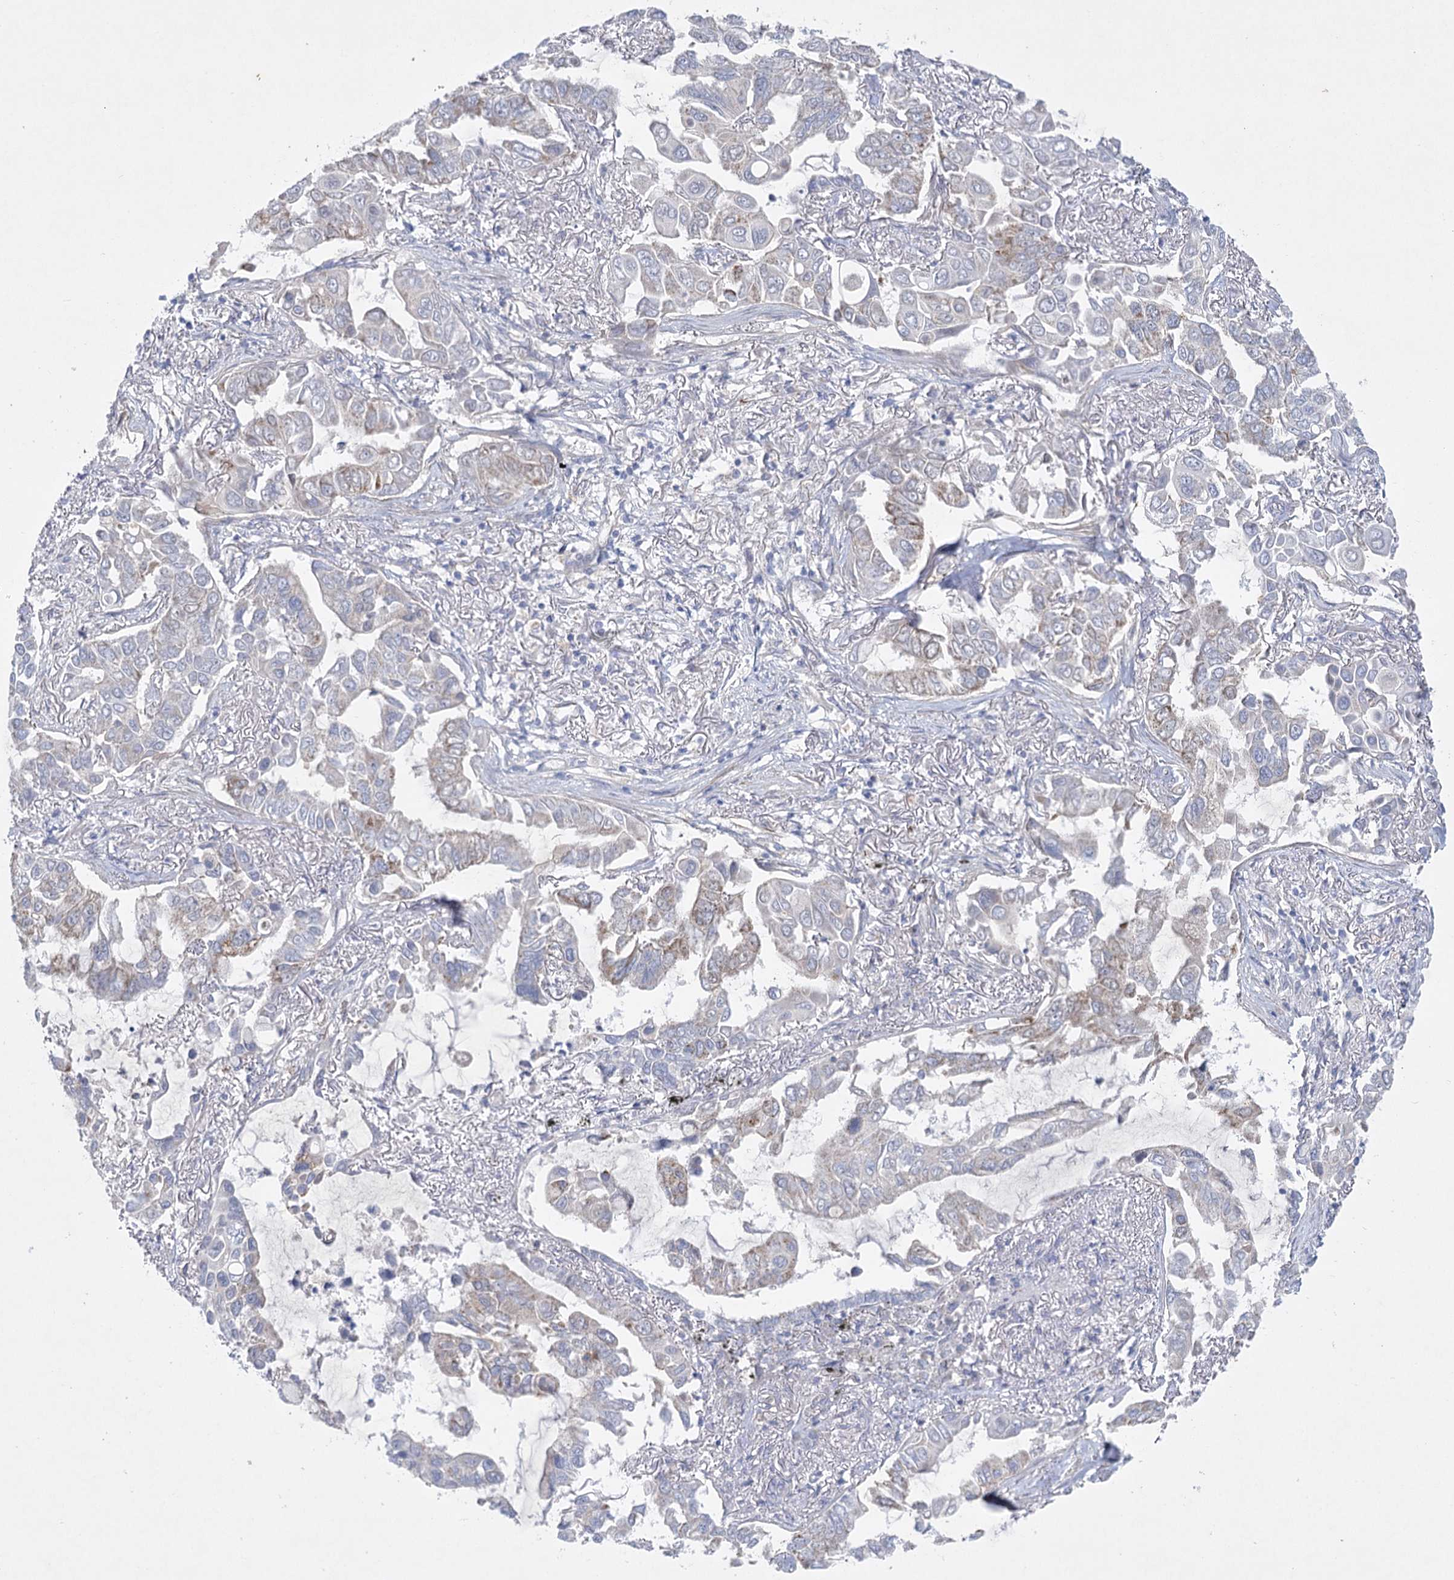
{"staining": {"intensity": "moderate", "quantity": "<25%", "location": "cytoplasmic/membranous"}, "tissue": "lung cancer", "cell_type": "Tumor cells", "image_type": "cancer", "snomed": [{"axis": "morphology", "description": "Adenocarcinoma, NOS"}, {"axis": "topography", "description": "Lung"}], "caption": "A low amount of moderate cytoplasmic/membranous staining is seen in about <25% of tumor cells in lung cancer (adenocarcinoma) tissue.", "gene": "DHTKD1", "patient": {"sex": "male", "age": 64}}